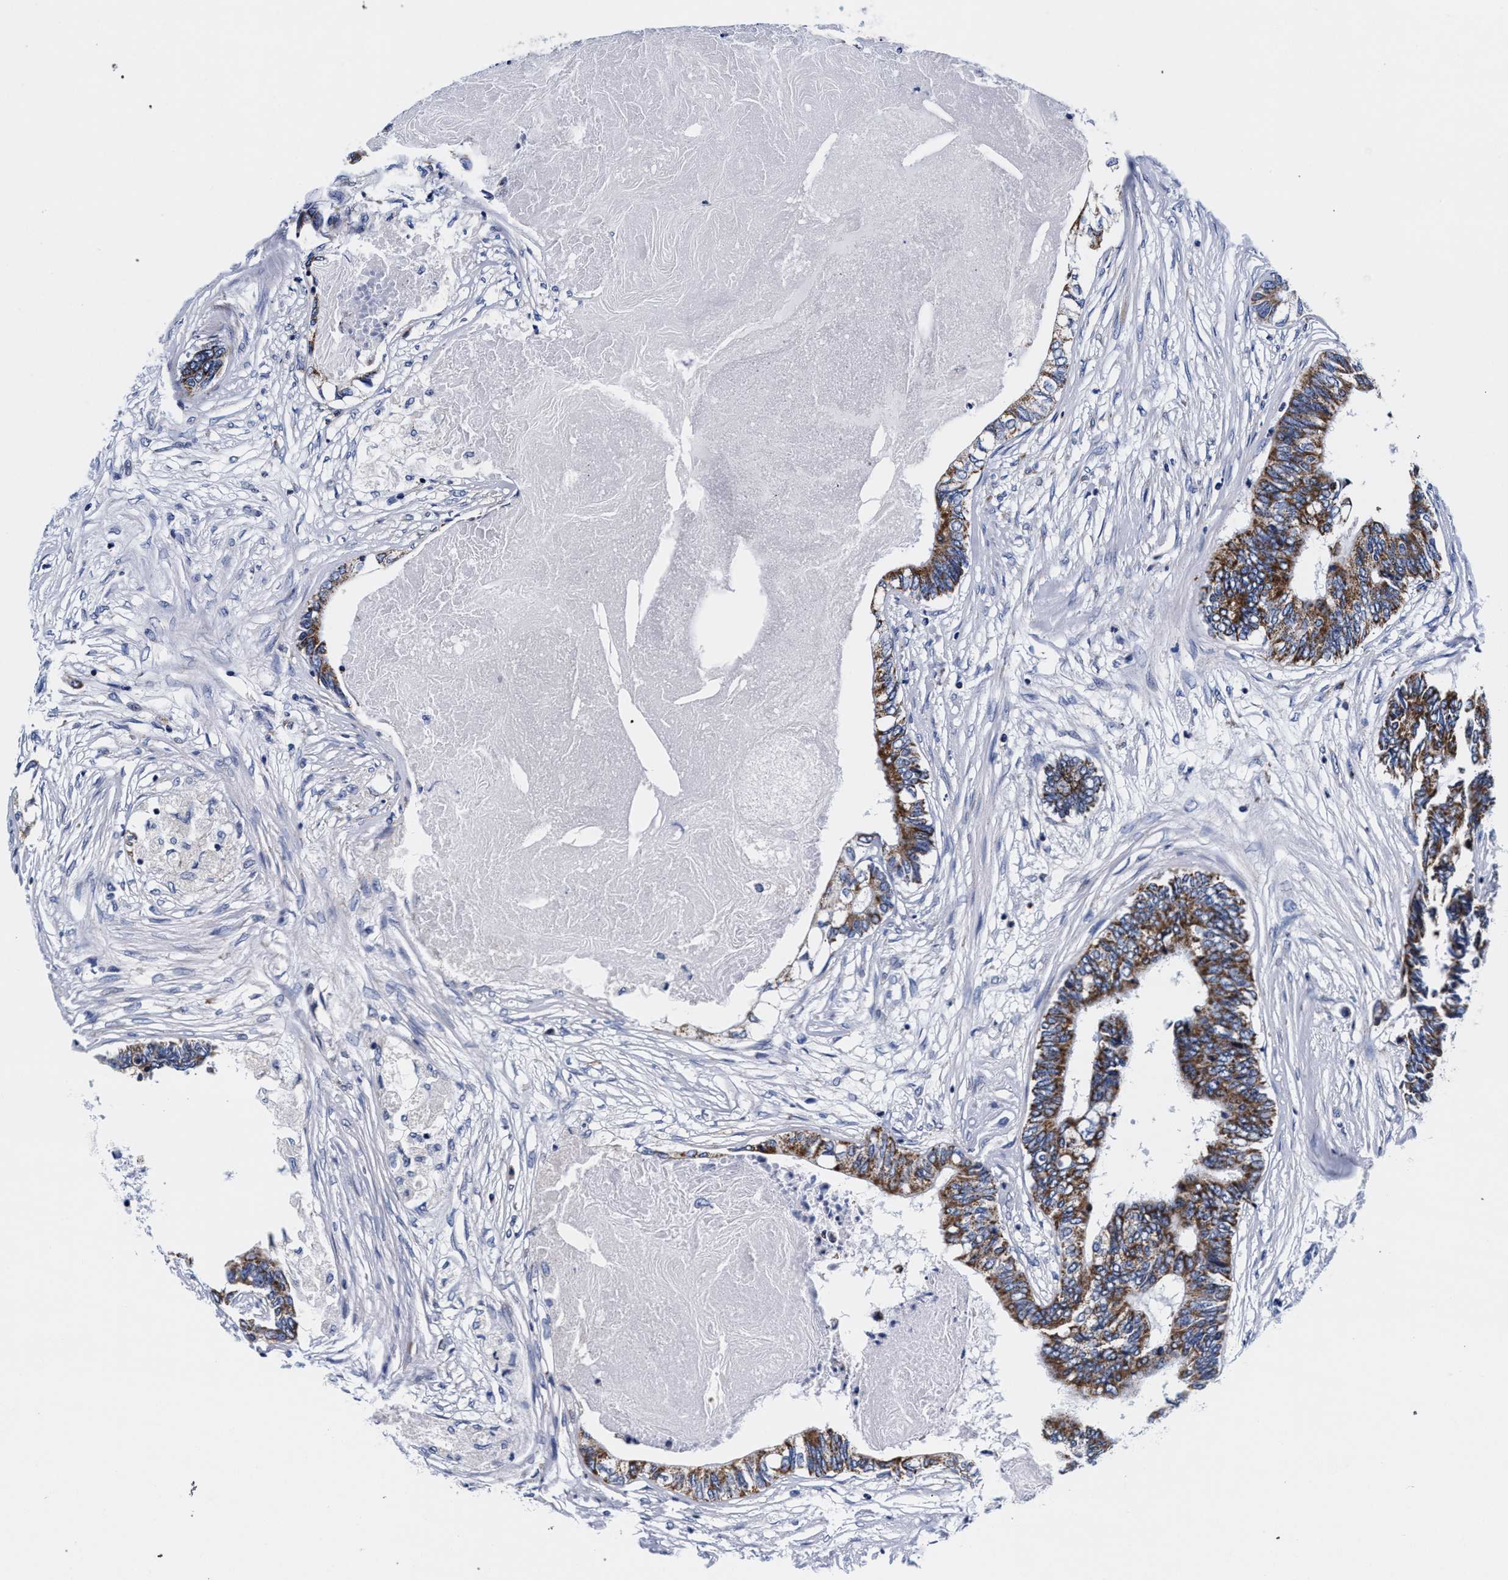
{"staining": {"intensity": "strong", "quantity": ">75%", "location": "cytoplasmic/membranous"}, "tissue": "colorectal cancer", "cell_type": "Tumor cells", "image_type": "cancer", "snomed": [{"axis": "morphology", "description": "Adenocarcinoma, NOS"}, {"axis": "topography", "description": "Rectum"}], "caption": "A brown stain shows strong cytoplasmic/membranous staining of a protein in human adenocarcinoma (colorectal) tumor cells. (DAB IHC with brightfield microscopy, high magnification).", "gene": "RAB3B", "patient": {"sex": "male", "age": 63}}